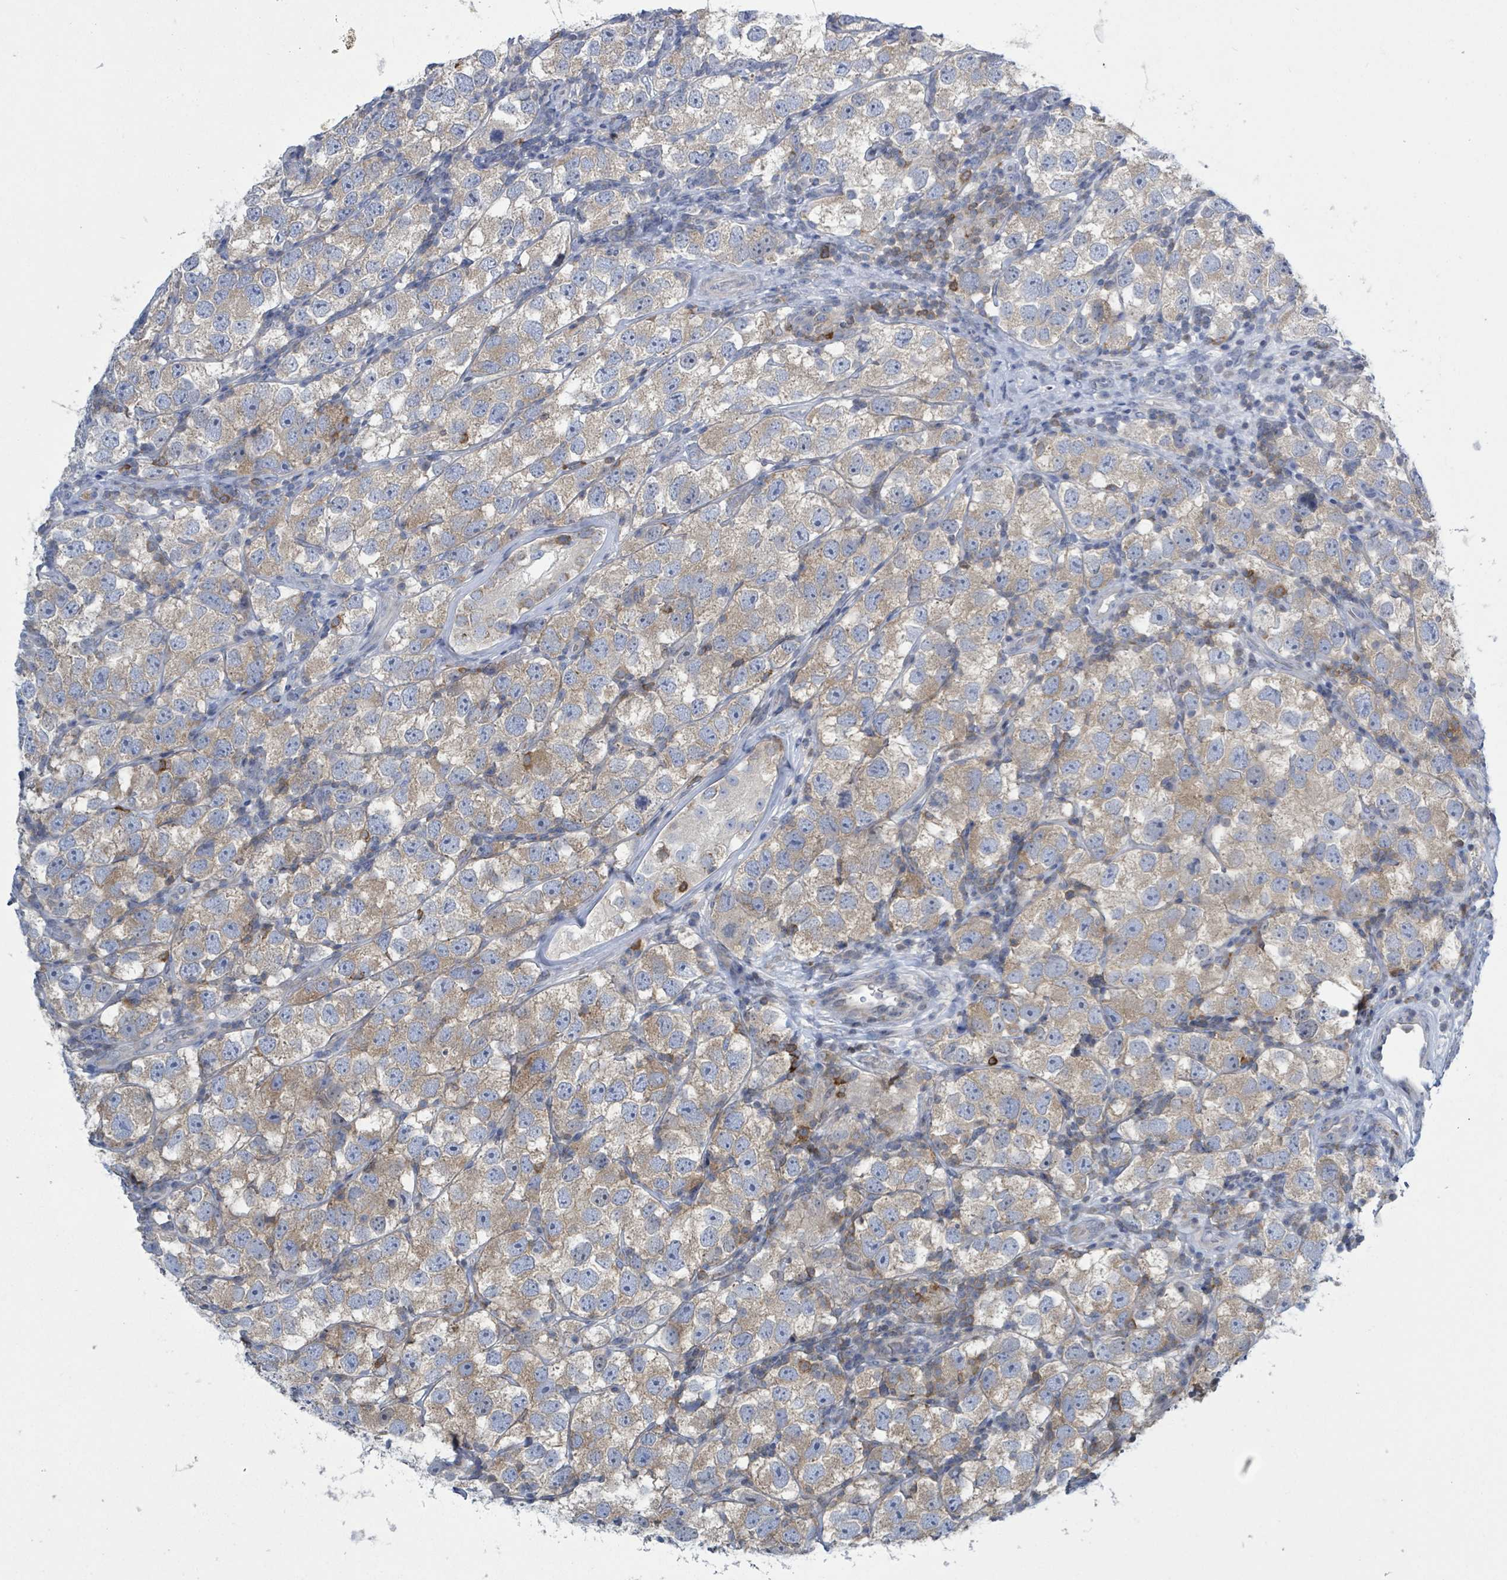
{"staining": {"intensity": "weak", "quantity": ">75%", "location": "cytoplasmic/membranous"}, "tissue": "testis cancer", "cell_type": "Tumor cells", "image_type": "cancer", "snomed": [{"axis": "morphology", "description": "Seminoma, NOS"}, {"axis": "topography", "description": "Testis"}], "caption": "A brown stain highlights weak cytoplasmic/membranous positivity of a protein in testis cancer tumor cells.", "gene": "DGKZ", "patient": {"sex": "male", "age": 26}}